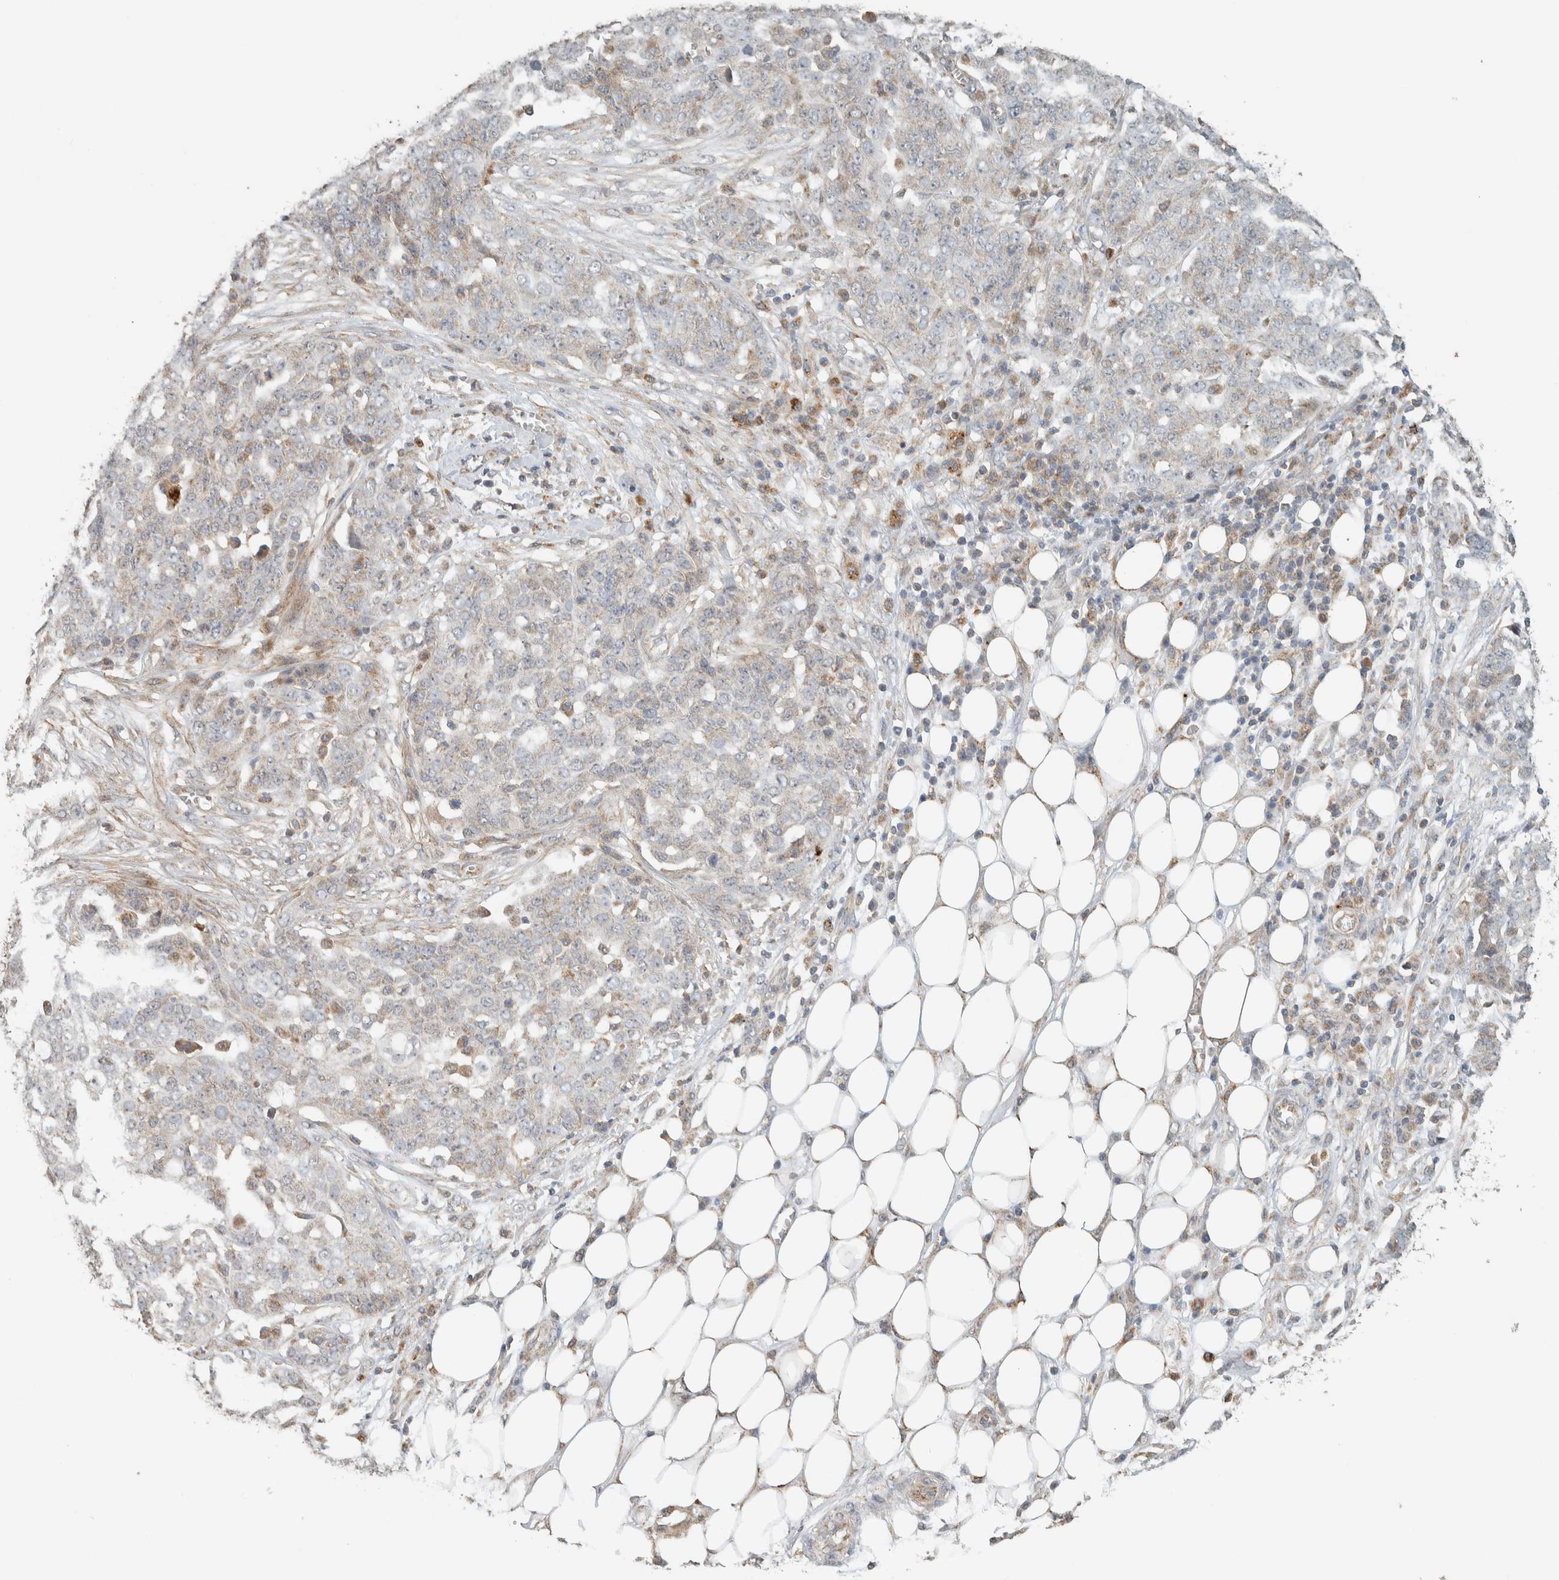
{"staining": {"intensity": "weak", "quantity": "<25%", "location": "cytoplasmic/membranous"}, "tissue": "ovarian cancer", "cell_type": "Tumor cells", "image_type": "cancer", "snomed": [{"axis": "morphology", "description": "Cystadenocarcinoma, serous, NOS"}, {"axis": "topography", "description": "Soft tissue"}, {"axis": "topography", "description": "Ovary"}], "caption": "DAB immunohistochemical staining of human ovarian cancer (serous cystadenocarcinoma) displays no significant positivity in tumor cells.", "gene": "PDE7B", "patient": {"sex": "female", "age": 57}}